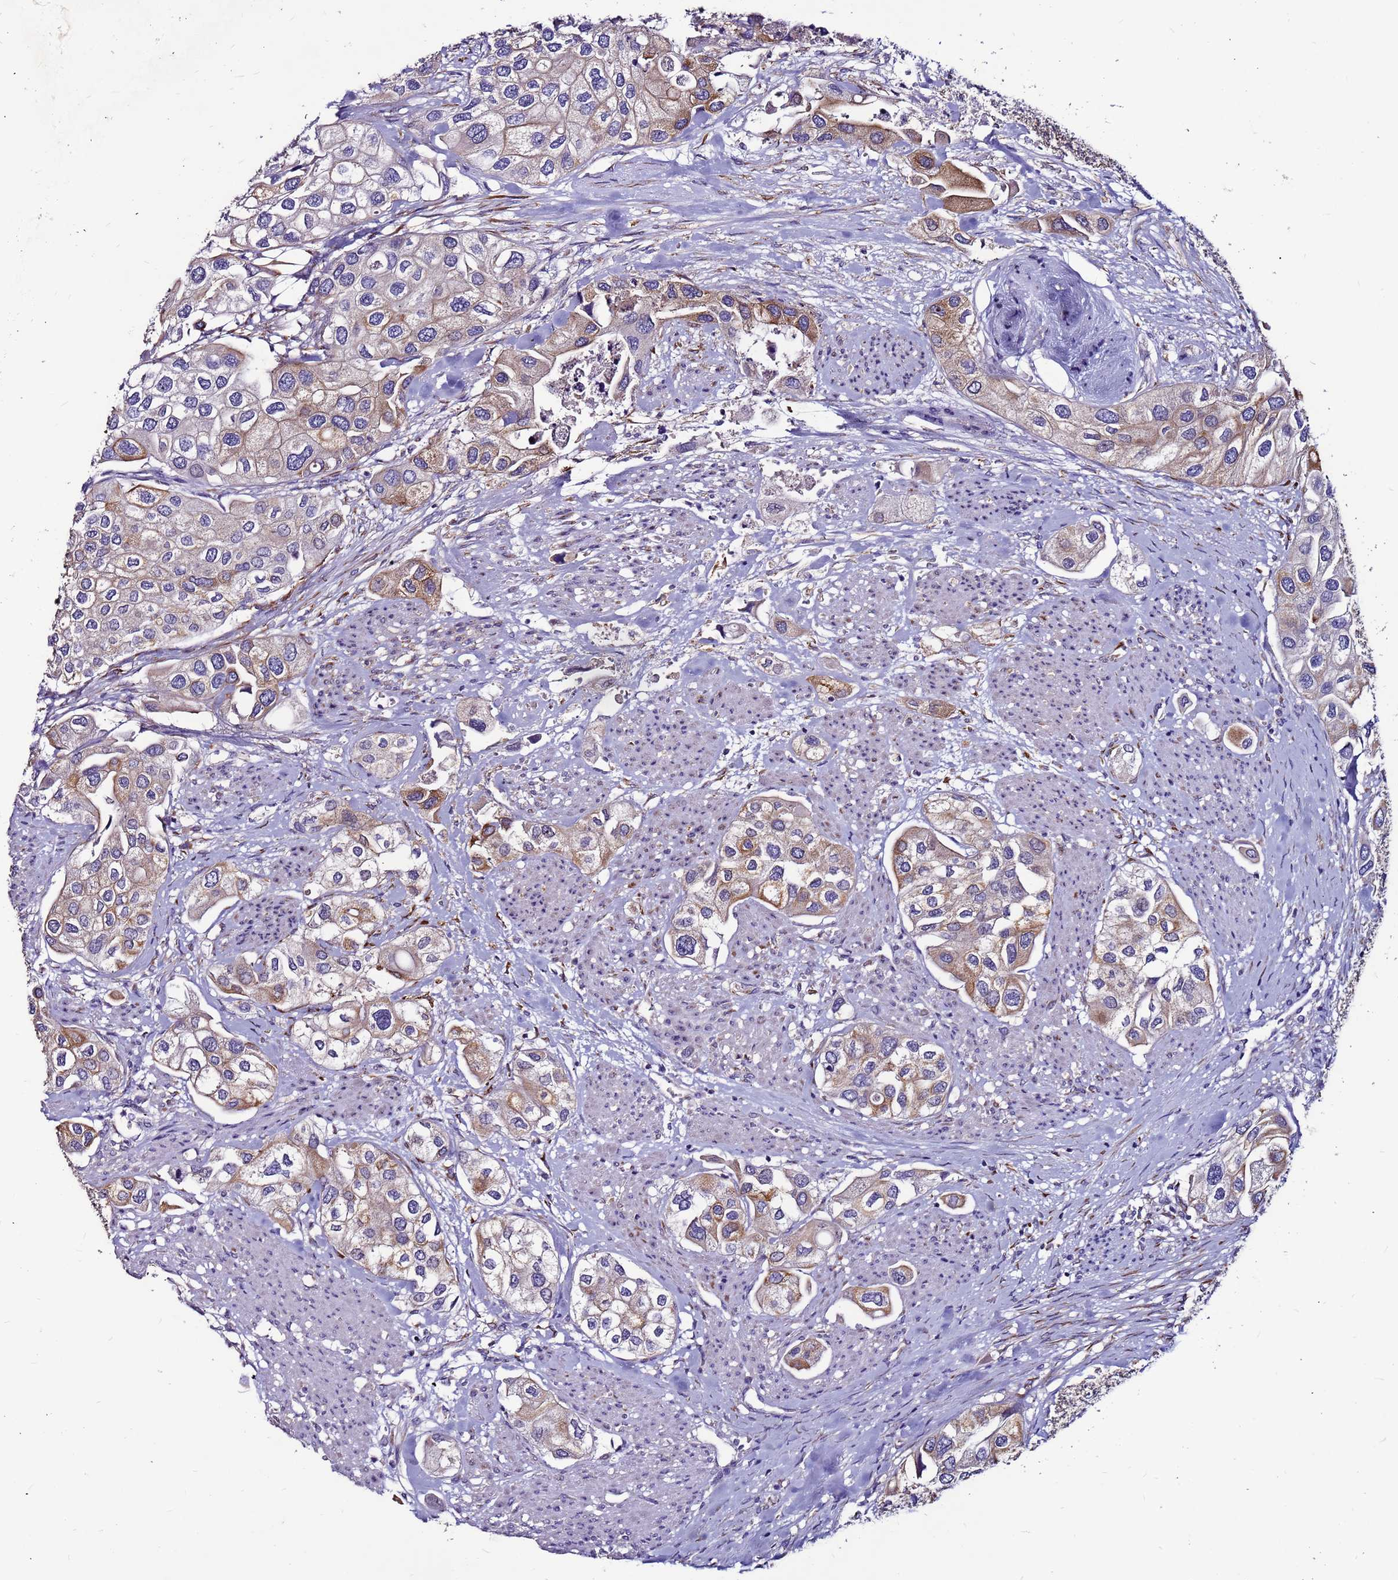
{"staining": {"intensity": "moderate", "quantity": ">75%", "location": "cytoplasmic/membranous"}, "tissue": "urothelial cancer", "cell_type": "Tumor cells", "image_type": "cancer", "snomed": [{"axis": "morphology", "description": "Urothelial carcinoma, High grade"}, {"axis": "topography", "description": "Urinary bladder"}], "caption": "Immunohistochemical staining of urothelial cancer demonstrates medium levels of moderate cytoplasmic/membranous protein expression in approximately >75% of tumor cells. Nuclei are stained in blue.", "gene": "SLC44A3", "patient": {"sex": "male", "age": 64}}